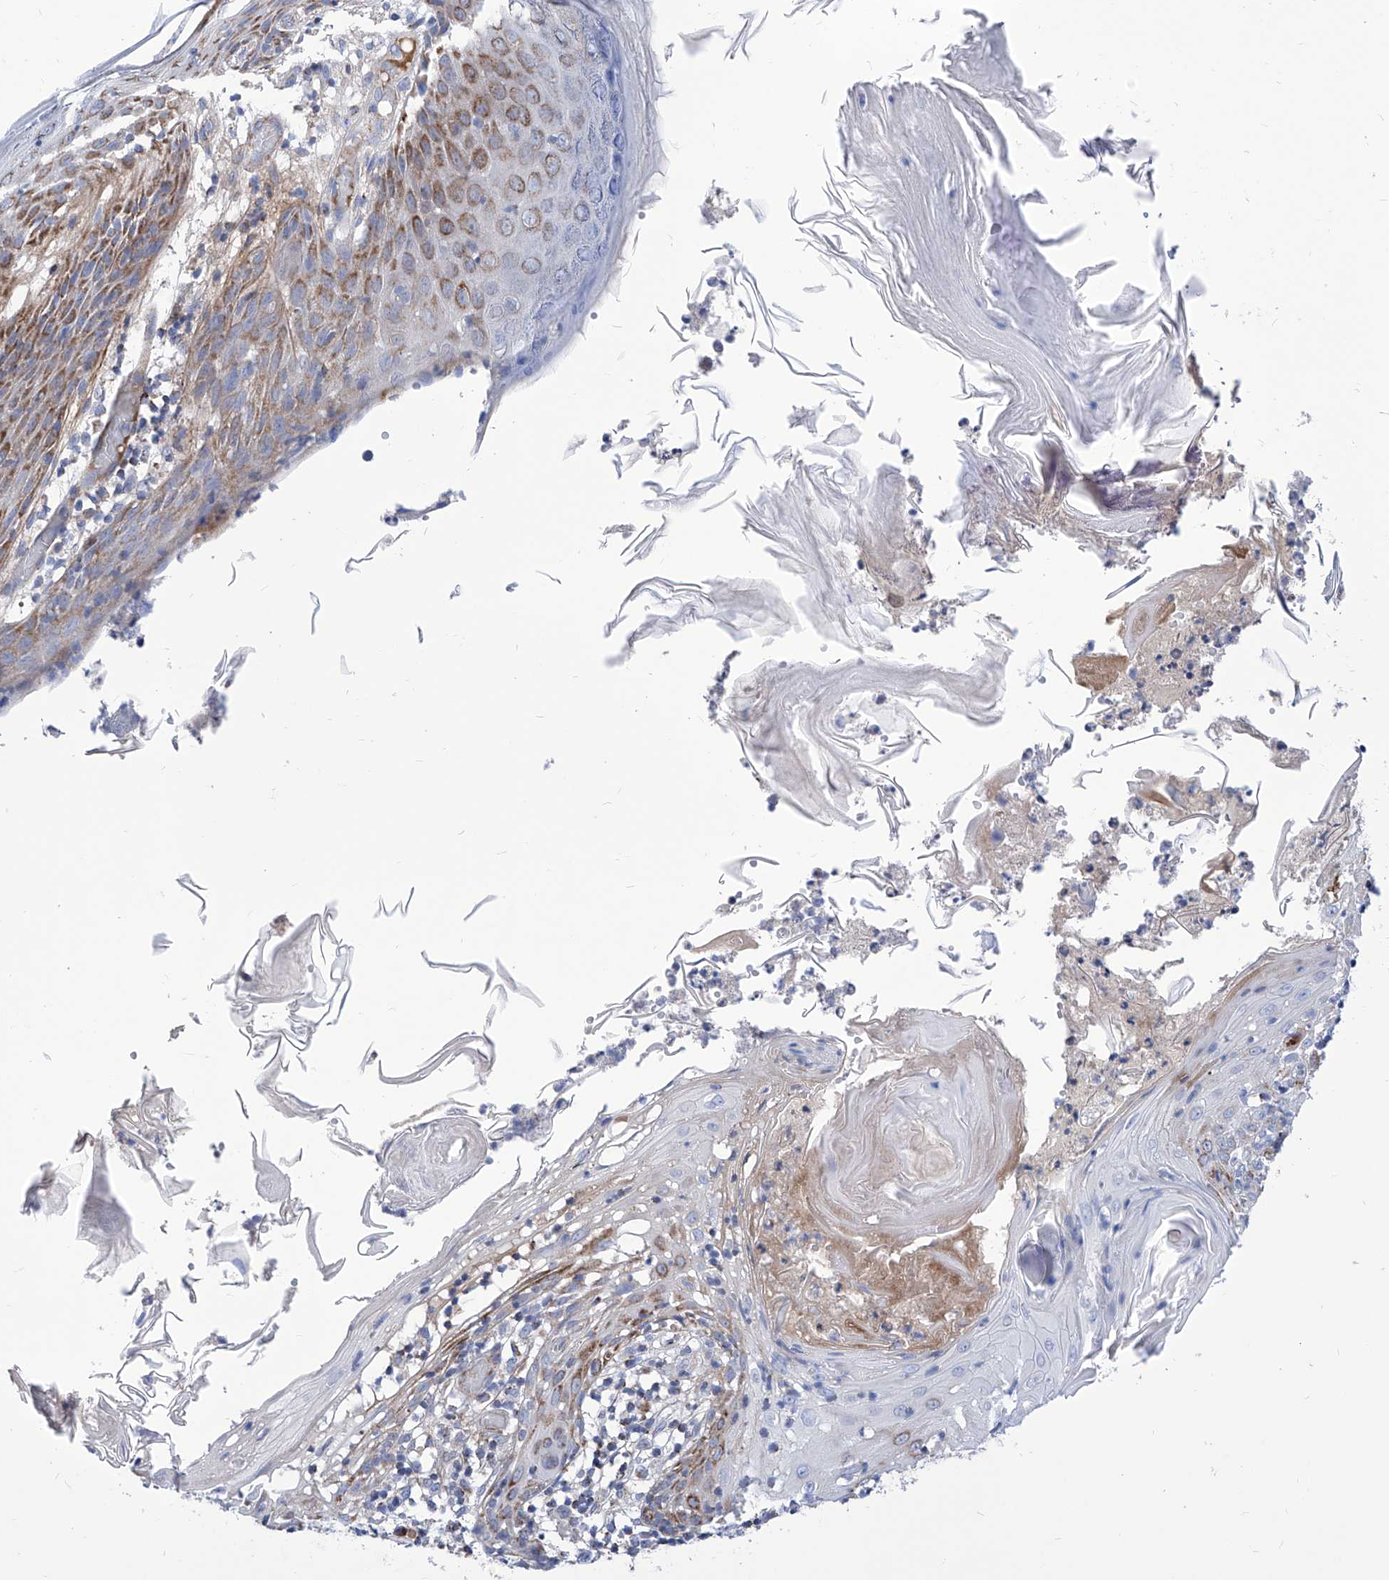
{"staining": {"intensity": "moderate", "quantity": "25%-75%", "location": "cytoplasmic/membranous"}, "tissue": "skin cancer", "cell_type": "Tumor cells", "image_type": "cancer", "snomed": [{"axis": "morphology", "description": "Squamous cell carcinoma, NOS"}, {"axis": "topography", "description": "Skin"}], "caption": "IHC micrograph of skin cancer stained for a protein (brown), which displays medium levels of moderate cytoplasmic/membranous positivity in about 25%-75% of tumor cells.", "gene": "SRBD1", "patient": {"sex": "female", "age": 88}}